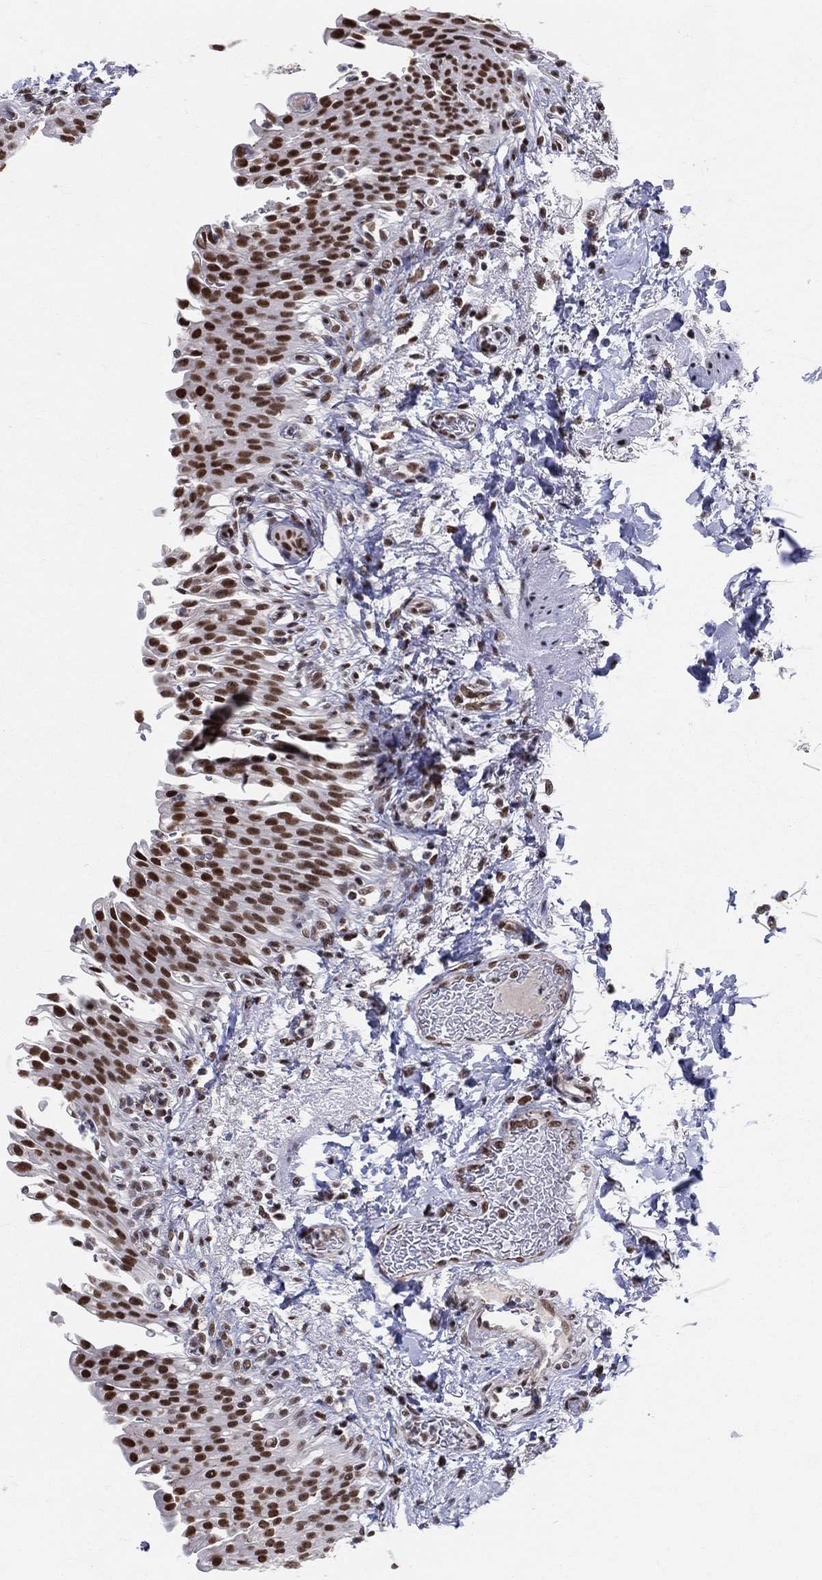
{"staining": {"intensity": "strong", "quantity": ">75%", "location": "nuclear"}, "tissue": "urinary bladder", "cell_type": "Urothelial cells", "image_type": "normal", "snomed": [{"axis": "morphology", "description": "Normal tissue, NOS"}, {"axis": "topography", "description": "Urinary bladder"}], "caption": "An IHC histopathology image of normal tissue is shown. Protein staining in brown shows strong nuclear positivity in urinary bladder within urothelial cells. (DAB = brown stain, brightfield microscopy at high magnification).", "gene": "CDK7", "patient": {"sex": "female", "age": 60}}